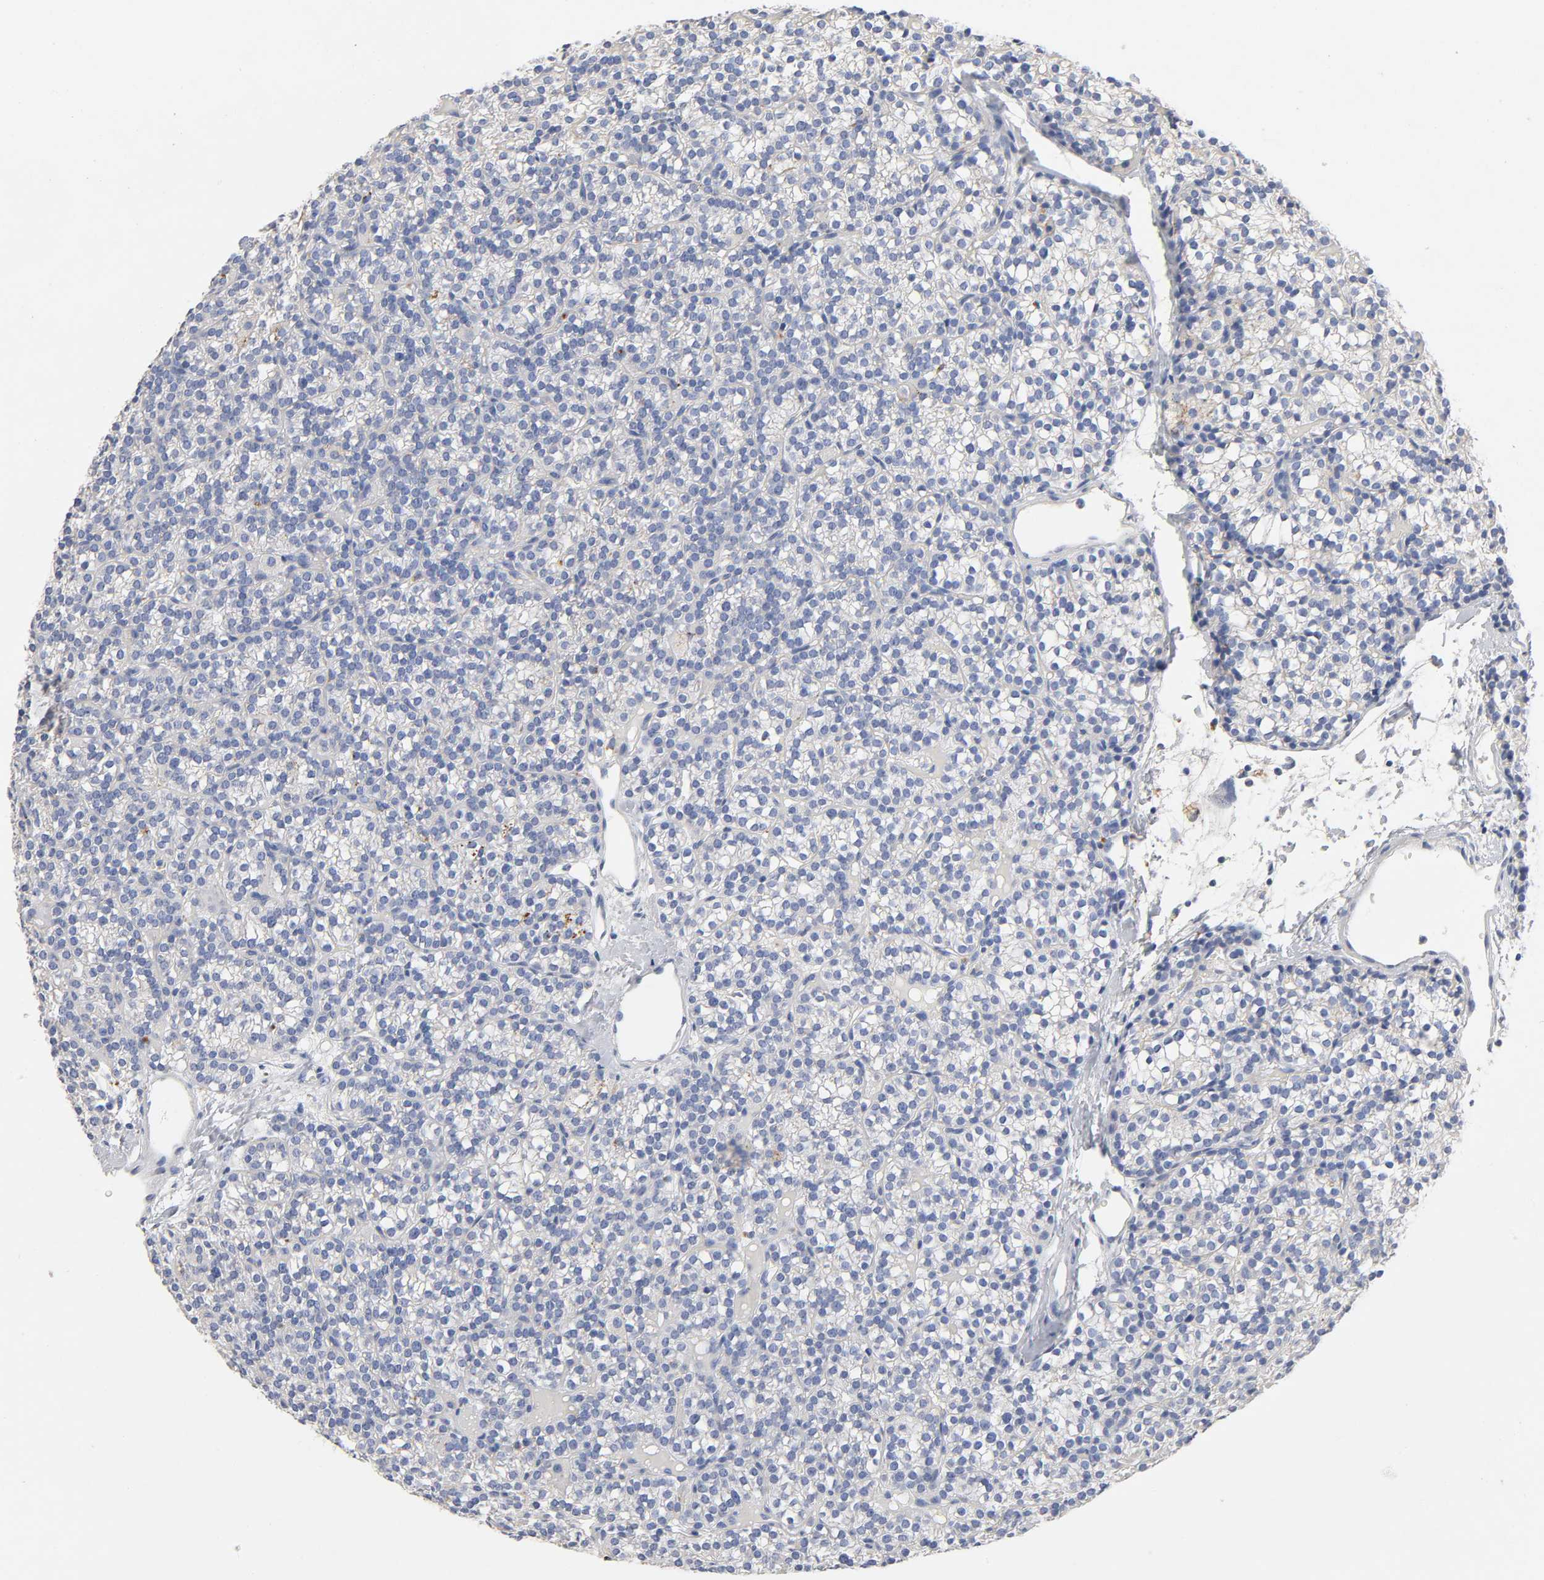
{"staining": {"intensity": "negative", "quantity": "none", "location": "none"}, "tissue": "parathyroid gland", "cell_type": "Glandular cells", "image_type": "normal", "snomed": [{"axis": "morphology", "description": "Normal tissue, NOS"}, {"axis": "topography", "description": "Parathyroid gland"}], "caption": "The image reveals no staining of glandular cells in benign parathyroid gland.", "gene": "PLP1", "patient": {"sex": "female", "age": 50}}